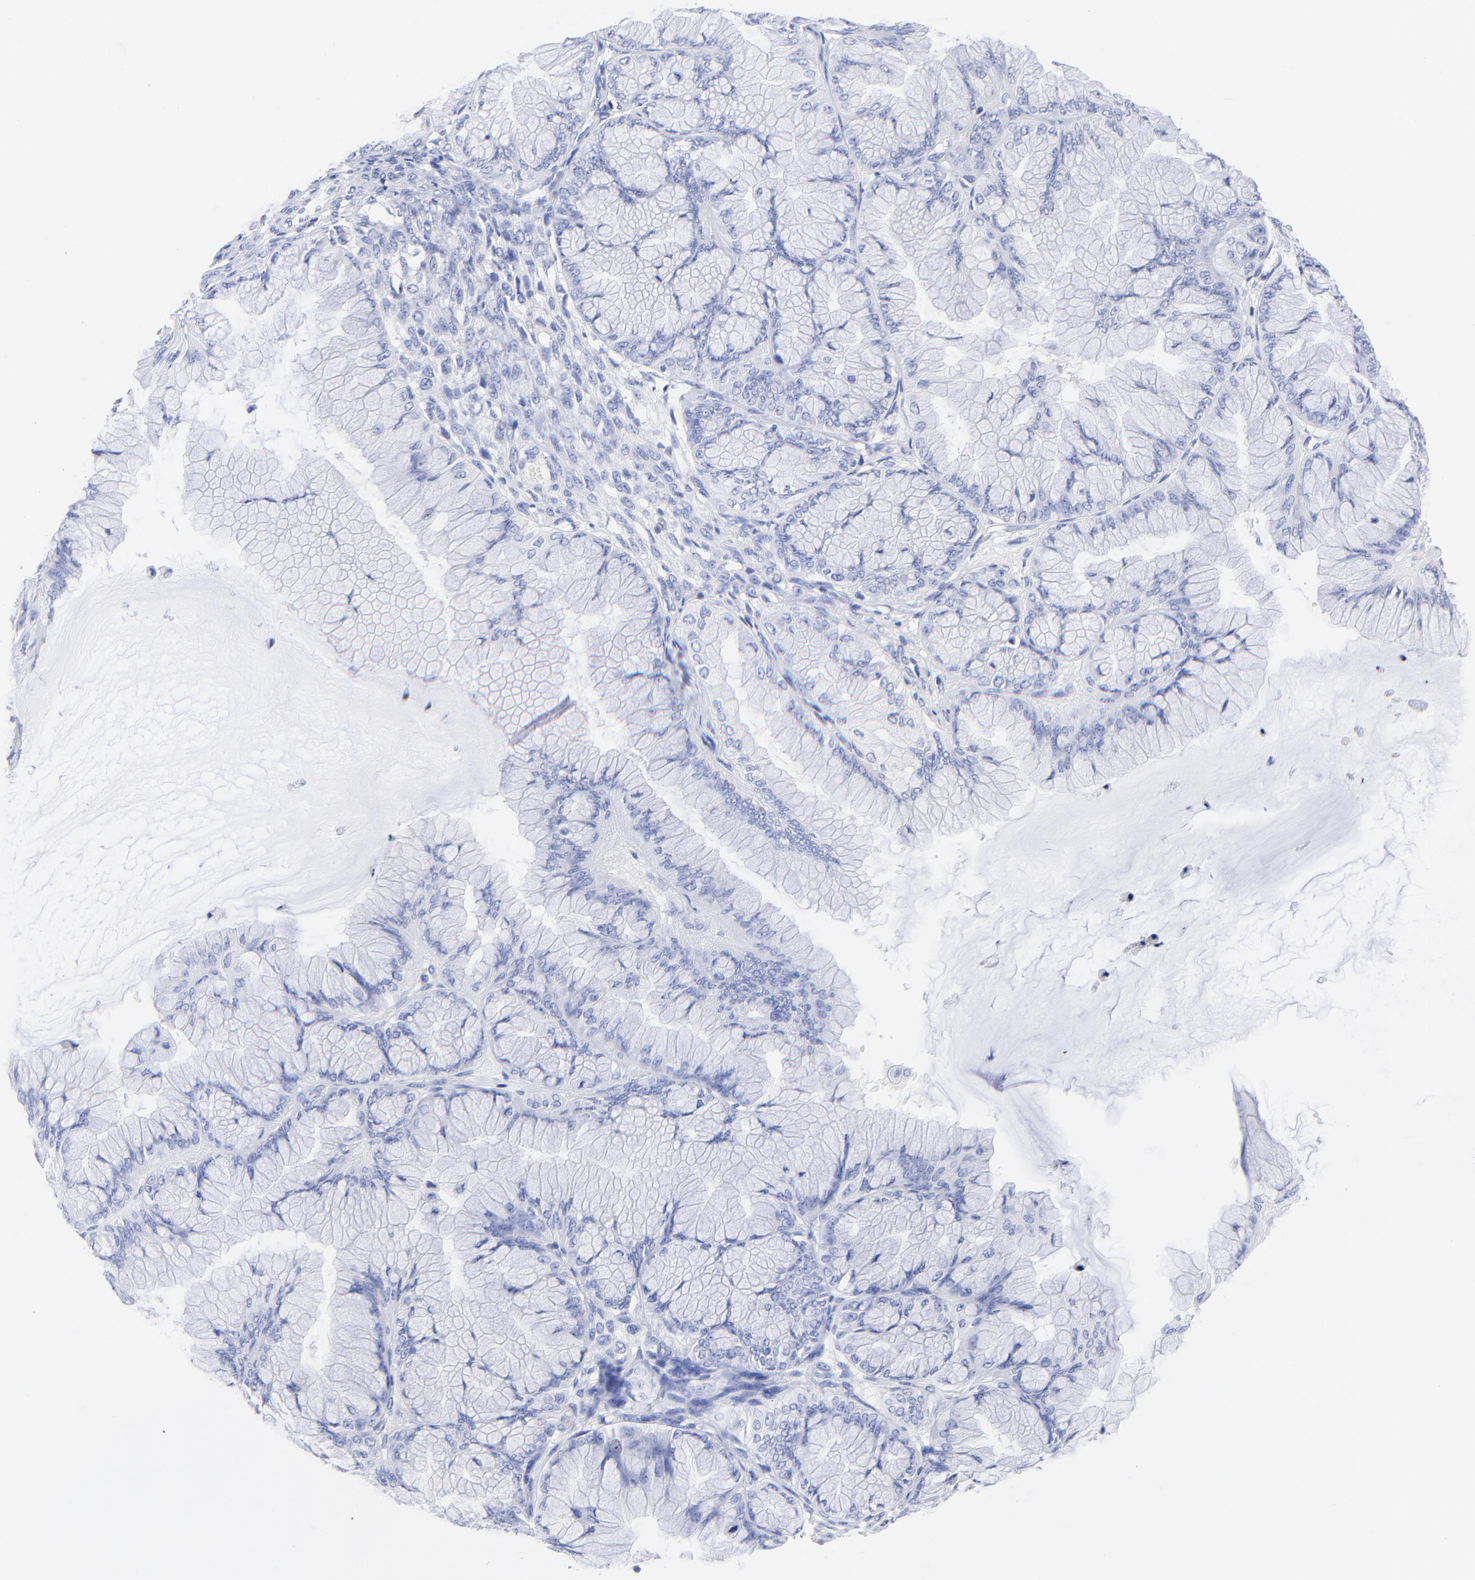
{"staining": {"intensity": "negative", "quantity": "none", "location": "none"}, "tissue": "ovarian cancer", "cell_type": "Tumor cells", "image_type": "cancer", "snomed": [{"axis": "morphology", "description": "Cystadenocarcinoma, mucinous, NOS"}, {"axis": "topography", "description": "Ovary"}], "caption": "Immunohistochemistry of ovarian cancer (mucinous cystadenocarcinoma) exhibits no staining in tumor cells.", "gene": "C1QTNF6", "patient": {"sex": "female", "age": 63}}